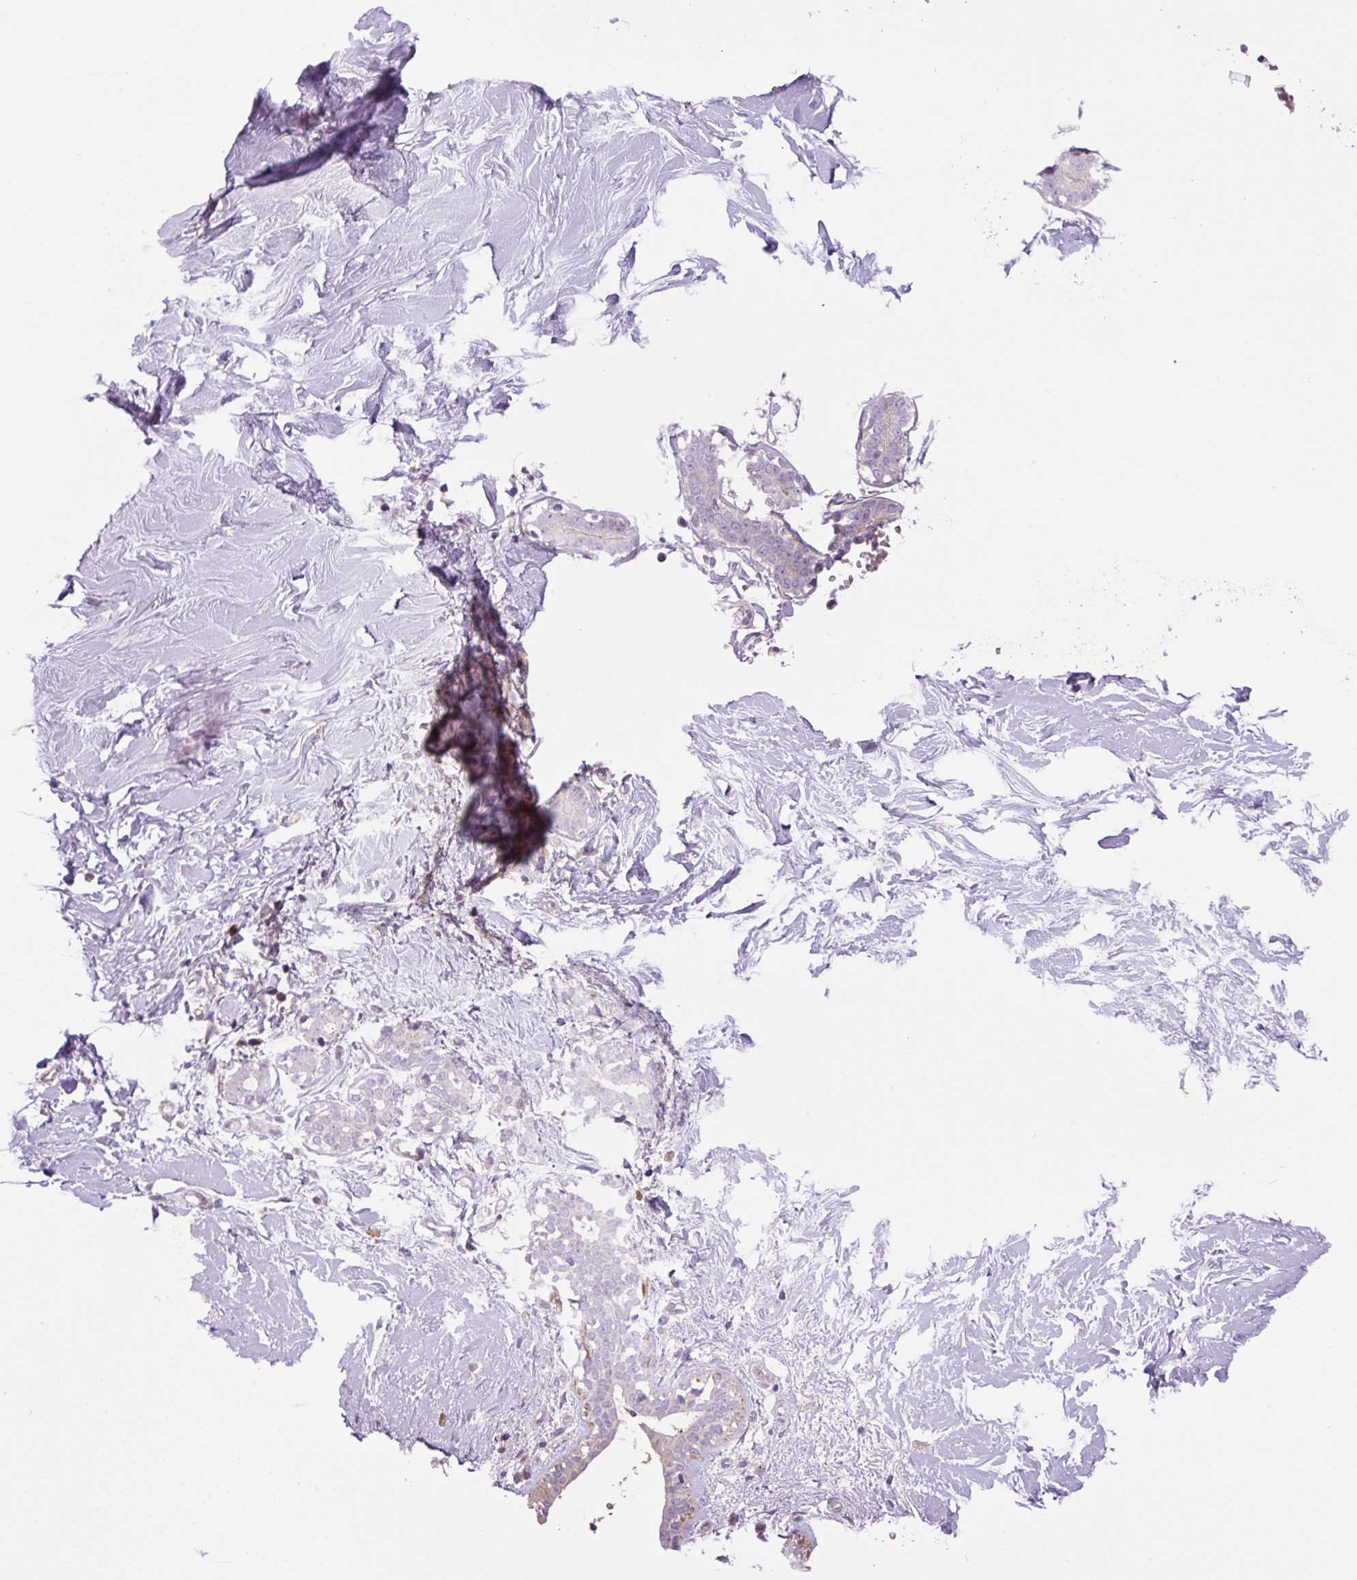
{"staining": {"intensity": "negative", "quantity": "none", "location": "none"}, "tissue": "breast", "cell_type": "Adipocytes", "image_type": "normal", "snomed": [{"axis": "morphology", "description": "Normal tissue, NOS"}, {"axis": "topography", "description": "Breast"}], "caption": "Immunohistochemical staining of unremarkable human breast demonstrates no significant staining in adipocytes.", "gene": "KIFC1", "patient": {"sex": "female", "age": 27}}